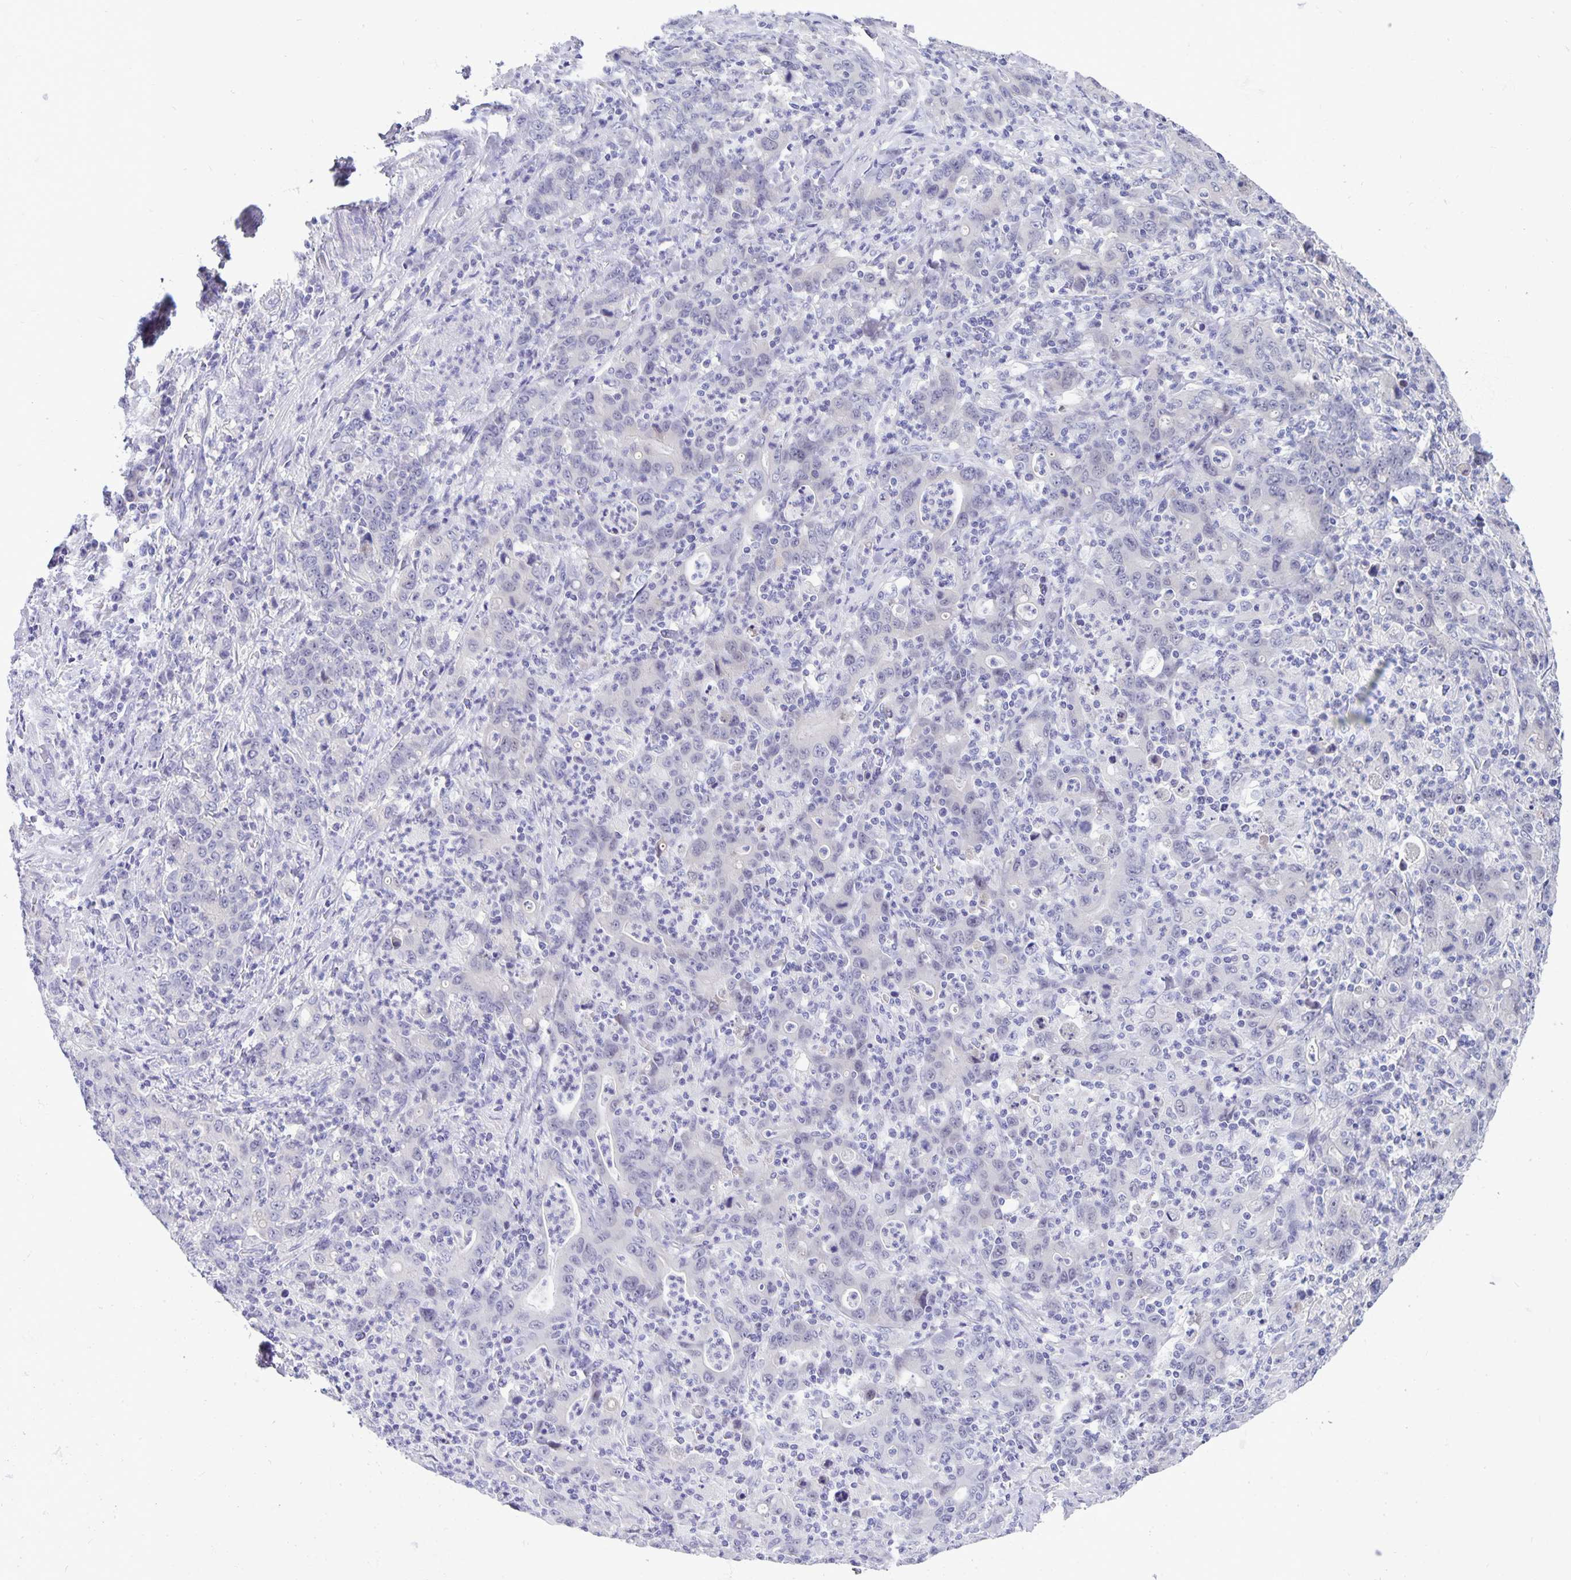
{"staining": {"intensity": "negative", "quantity": "none", "location": "none"}, "tissue": "stomach cancer", "cell_type": "Tumor cells", "image_type": "cancer", "snomed": [{"axis": "morphology", "description": "Adenocarcinoma, NOS"}, {"axis": "topography", "description": "Stomach, upper"}], "caption": "The micrograph displays no staining of tumor cells in stomach cancer.", "gene": "ERMN", "patient": {"sex": "male", "age": 69}}